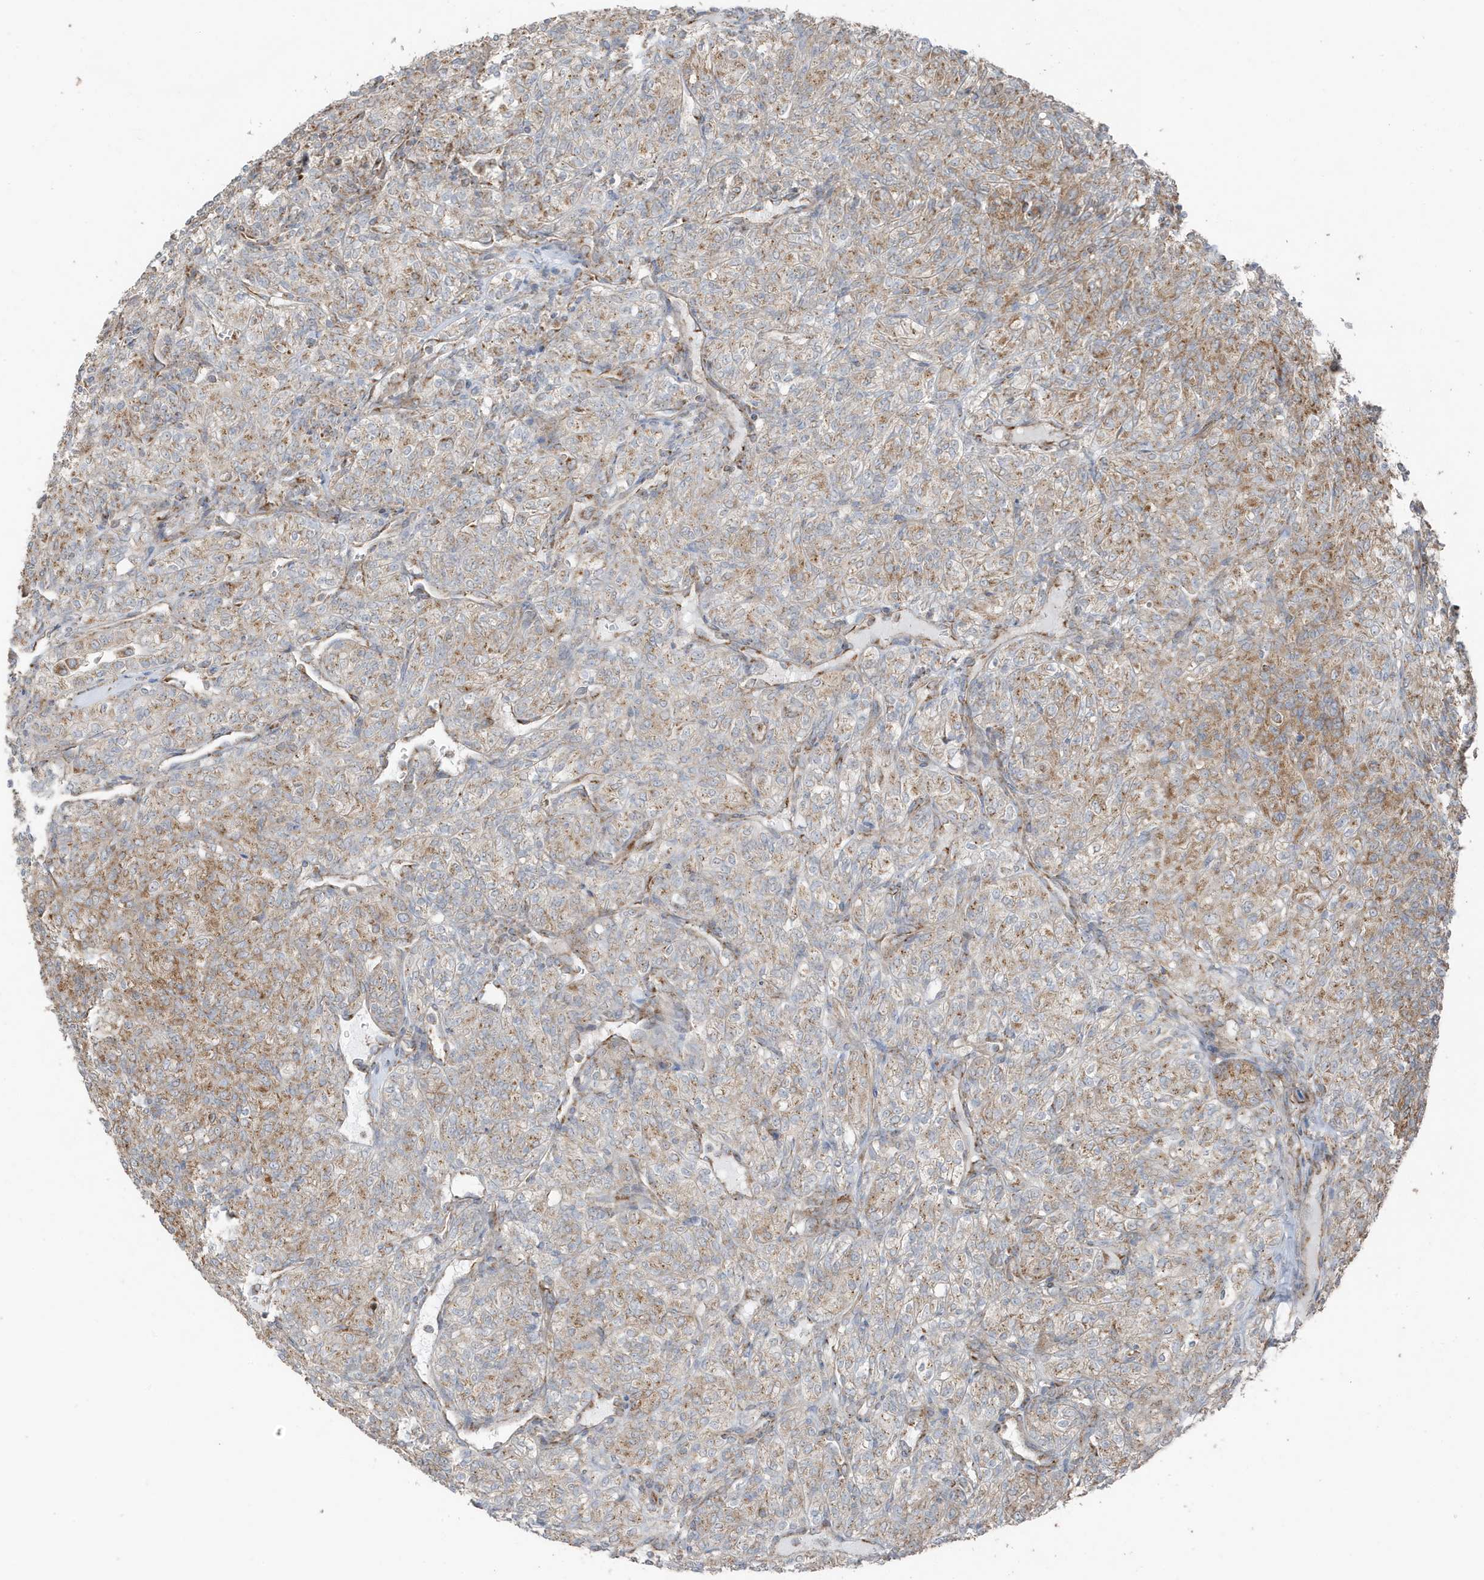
{"staining": {"intensity": "moderate", "quantity": "25%-75%", "location": "cytoplasmic/membranous"}, "tissue": "renal cancer", "cell_type": "Tumor cells", "image_type": "cancer", "snomed": [{"axis": "morphology", "description": "Adenocarcinoma, NOS"}, {"axis": "topography", "description": "Kidney"}], "caption": "A brown stain shows moderate cytoplasmic/membranous positivity of a protein in renal adenocarcinoma tumor cells.", "gene": "GOLGA4", "patient": {"sex": "male", "age": 77}}